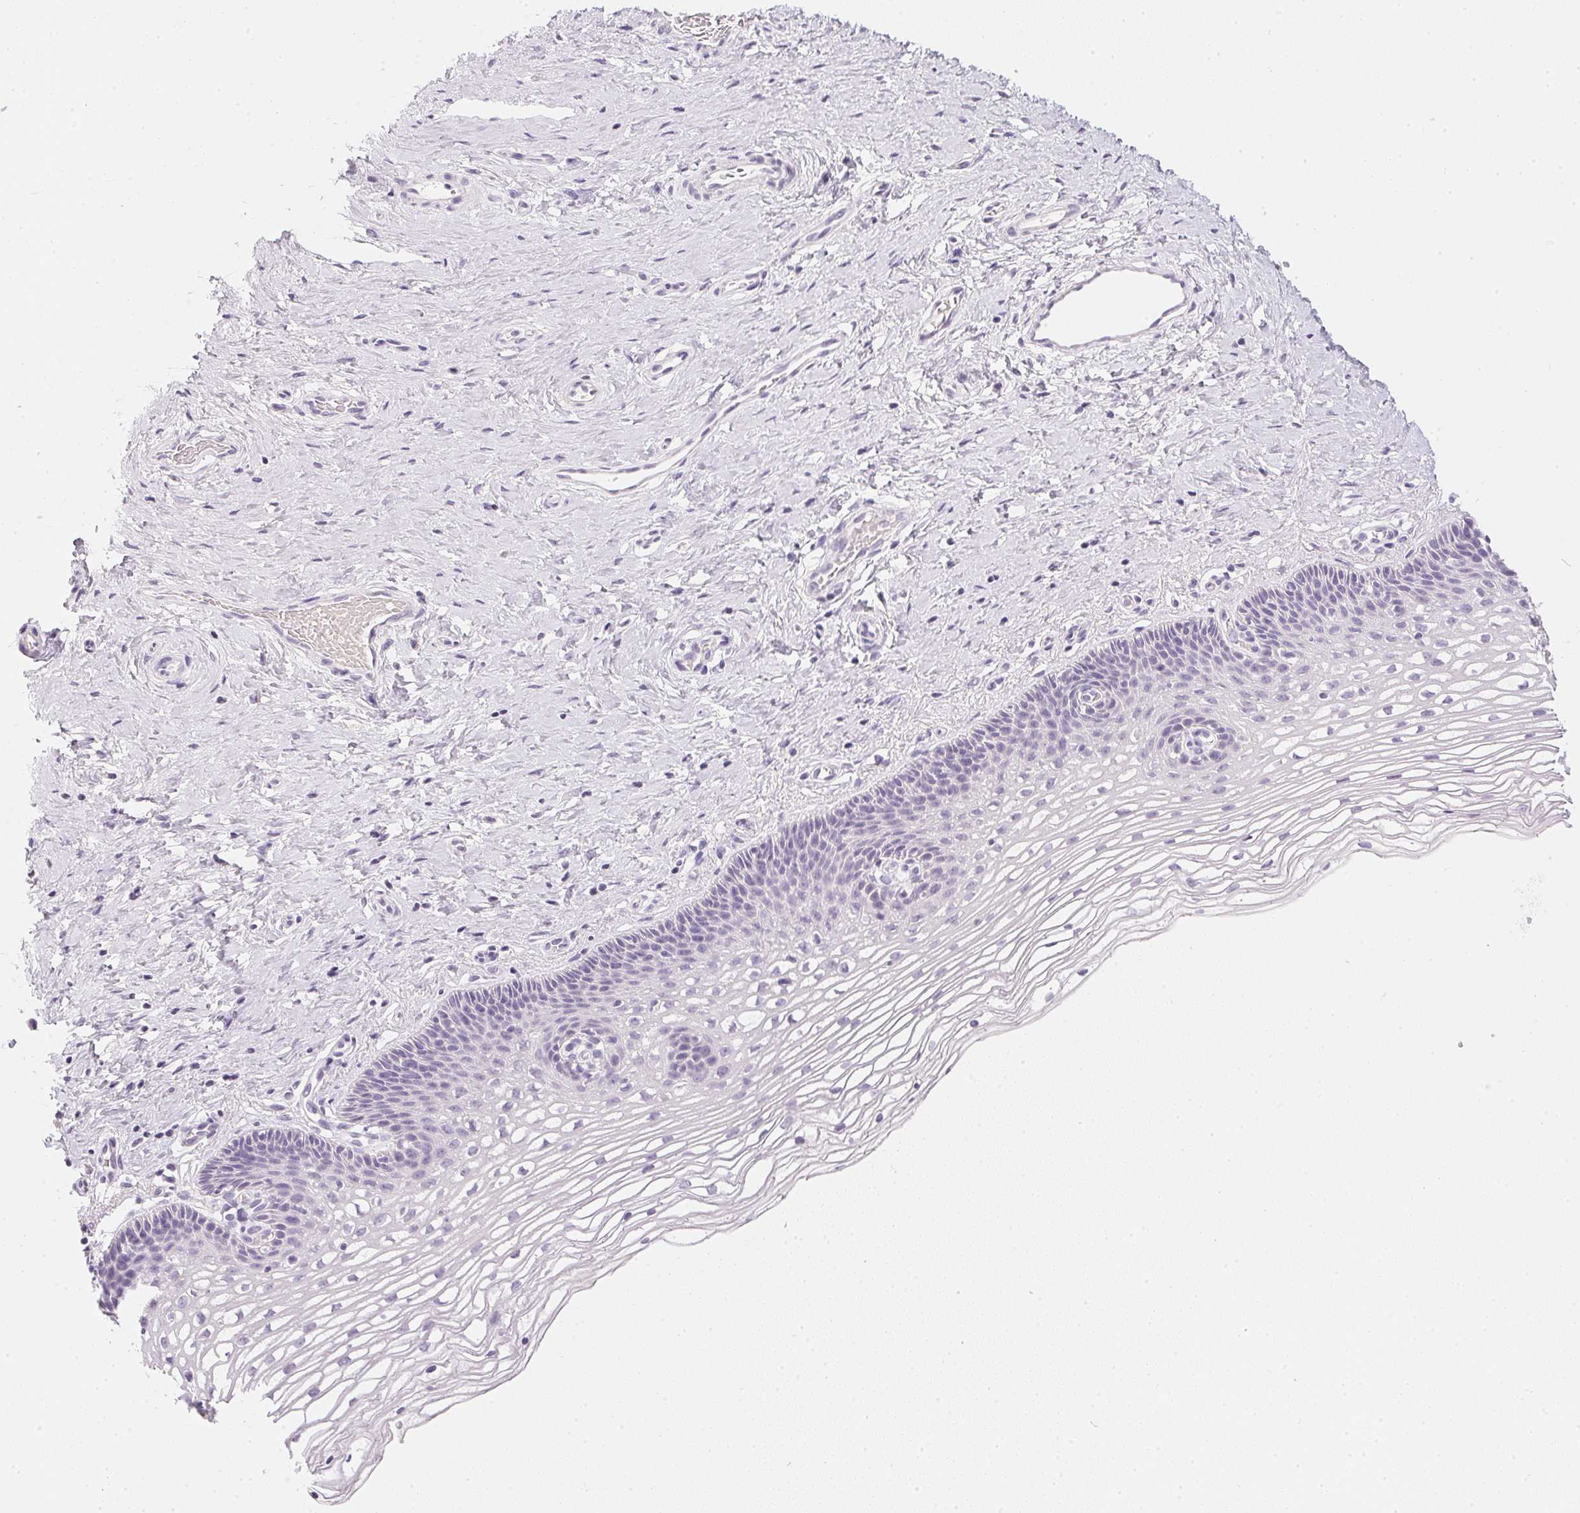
{"staining": {"intensity": "negative", "quantity": "none", "location": "none"}, "tissue": "cervix", "cell_type": "Glandular cells", "image_type": "normal", "snomed": [{"axis": "morphology", "description": "Normal tissue, NOS"}, {"axis": "topography", "description": "Cervix"}], "caption": "Unremarkable cervix was stained to show a protein in brown. There is no significant staining in glandular cells. Nuclei are stained in blue.", "gene": "PPY", "patient": {"sex": "female", "age": 34}}